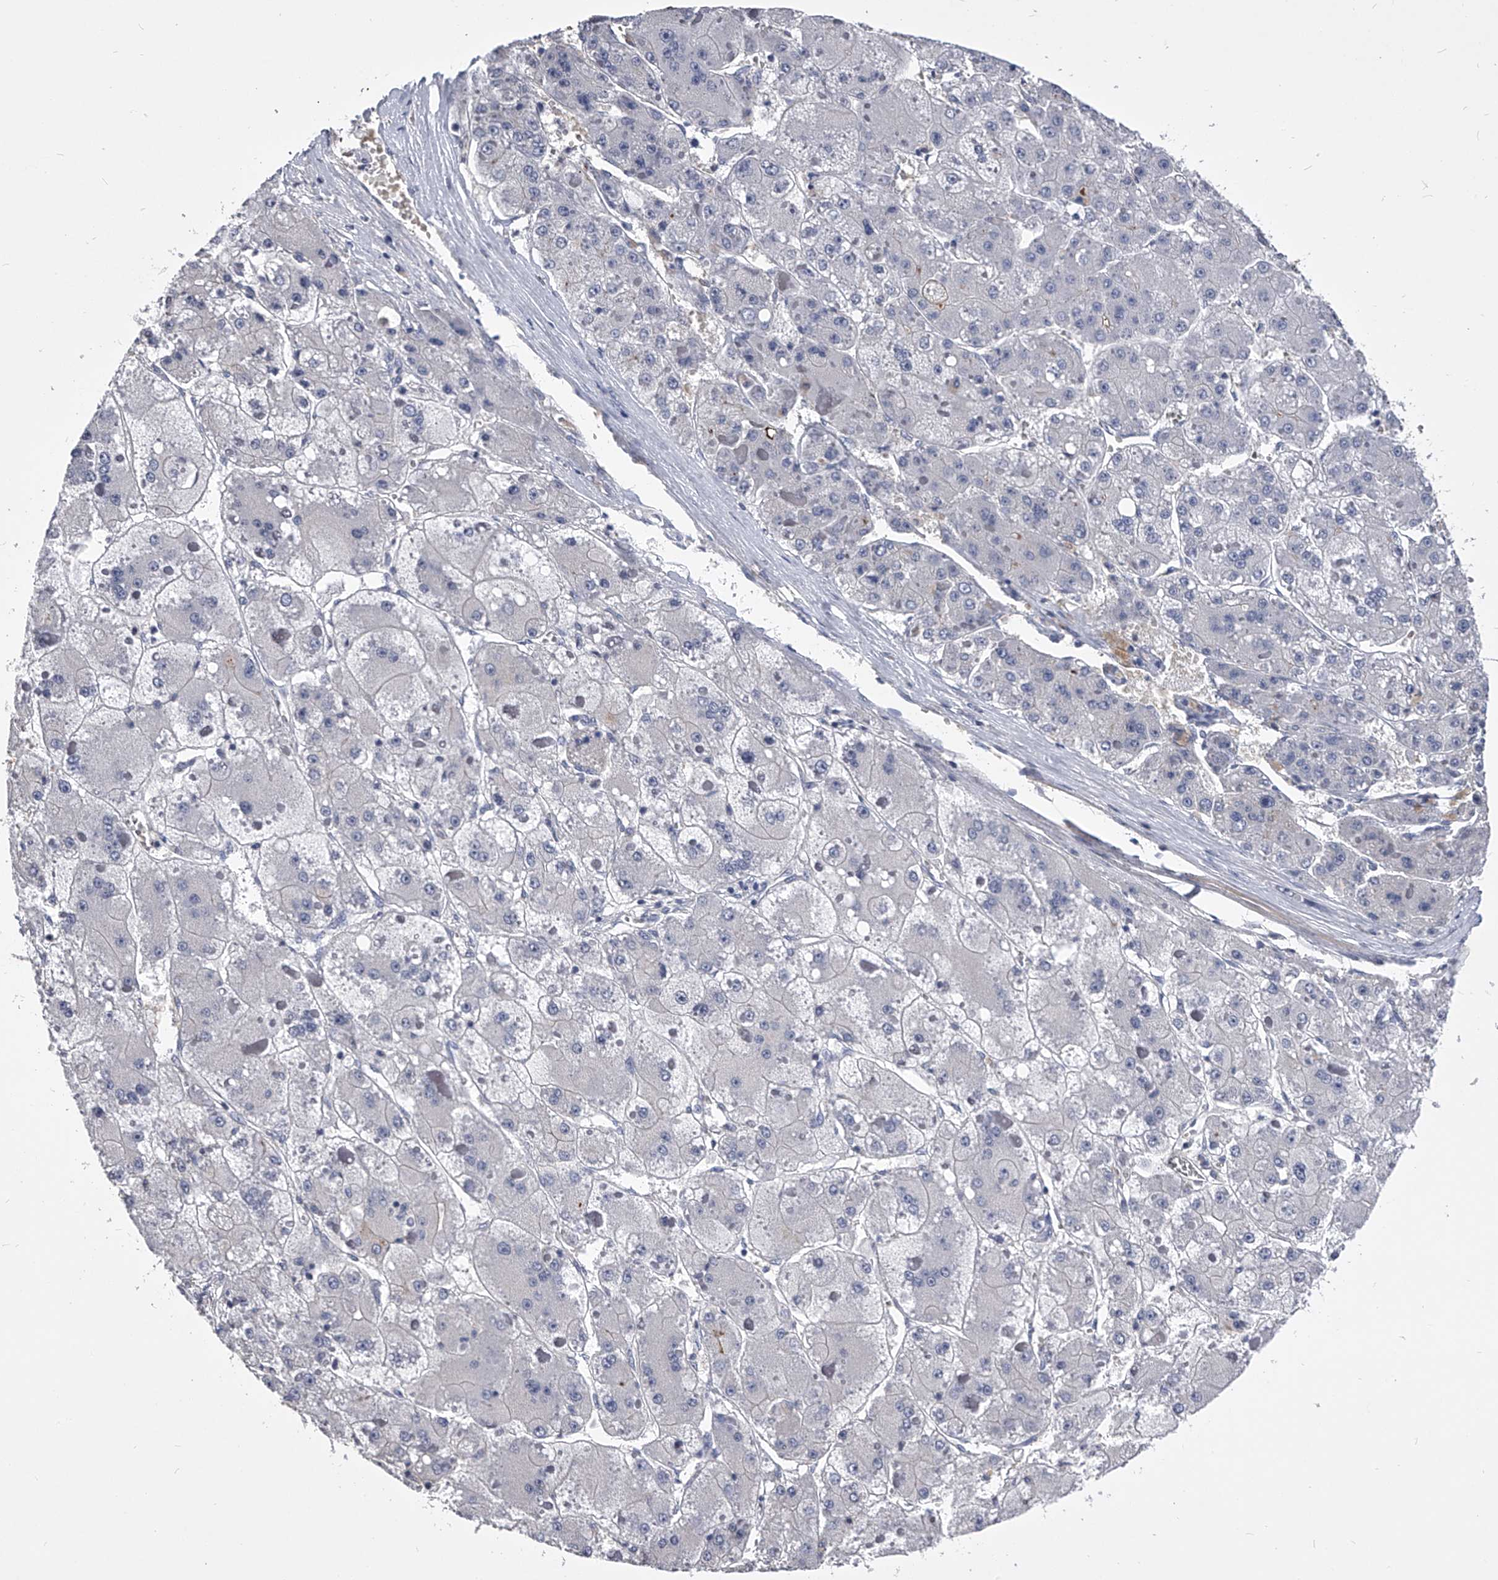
{"staining": {"intensity": "negative", "quantity": "none", "location": "none"}, "tissue": "liver cancer", "cell_type": "Tumor cells", "image_type": "cancer", "snomed": [{"axis": "morphology", "description": "Carcinoma, Hepatocellular, NOS"}, {"axis": "topography", "description": "Liver"}], "caption": "Immunohistochemical staining of liver cancer (hepatocellular carcinoma) shows no significant positivity in tumor cells.", "gene": "MDN1", "patient": {"sex": "female", "age": 73}}